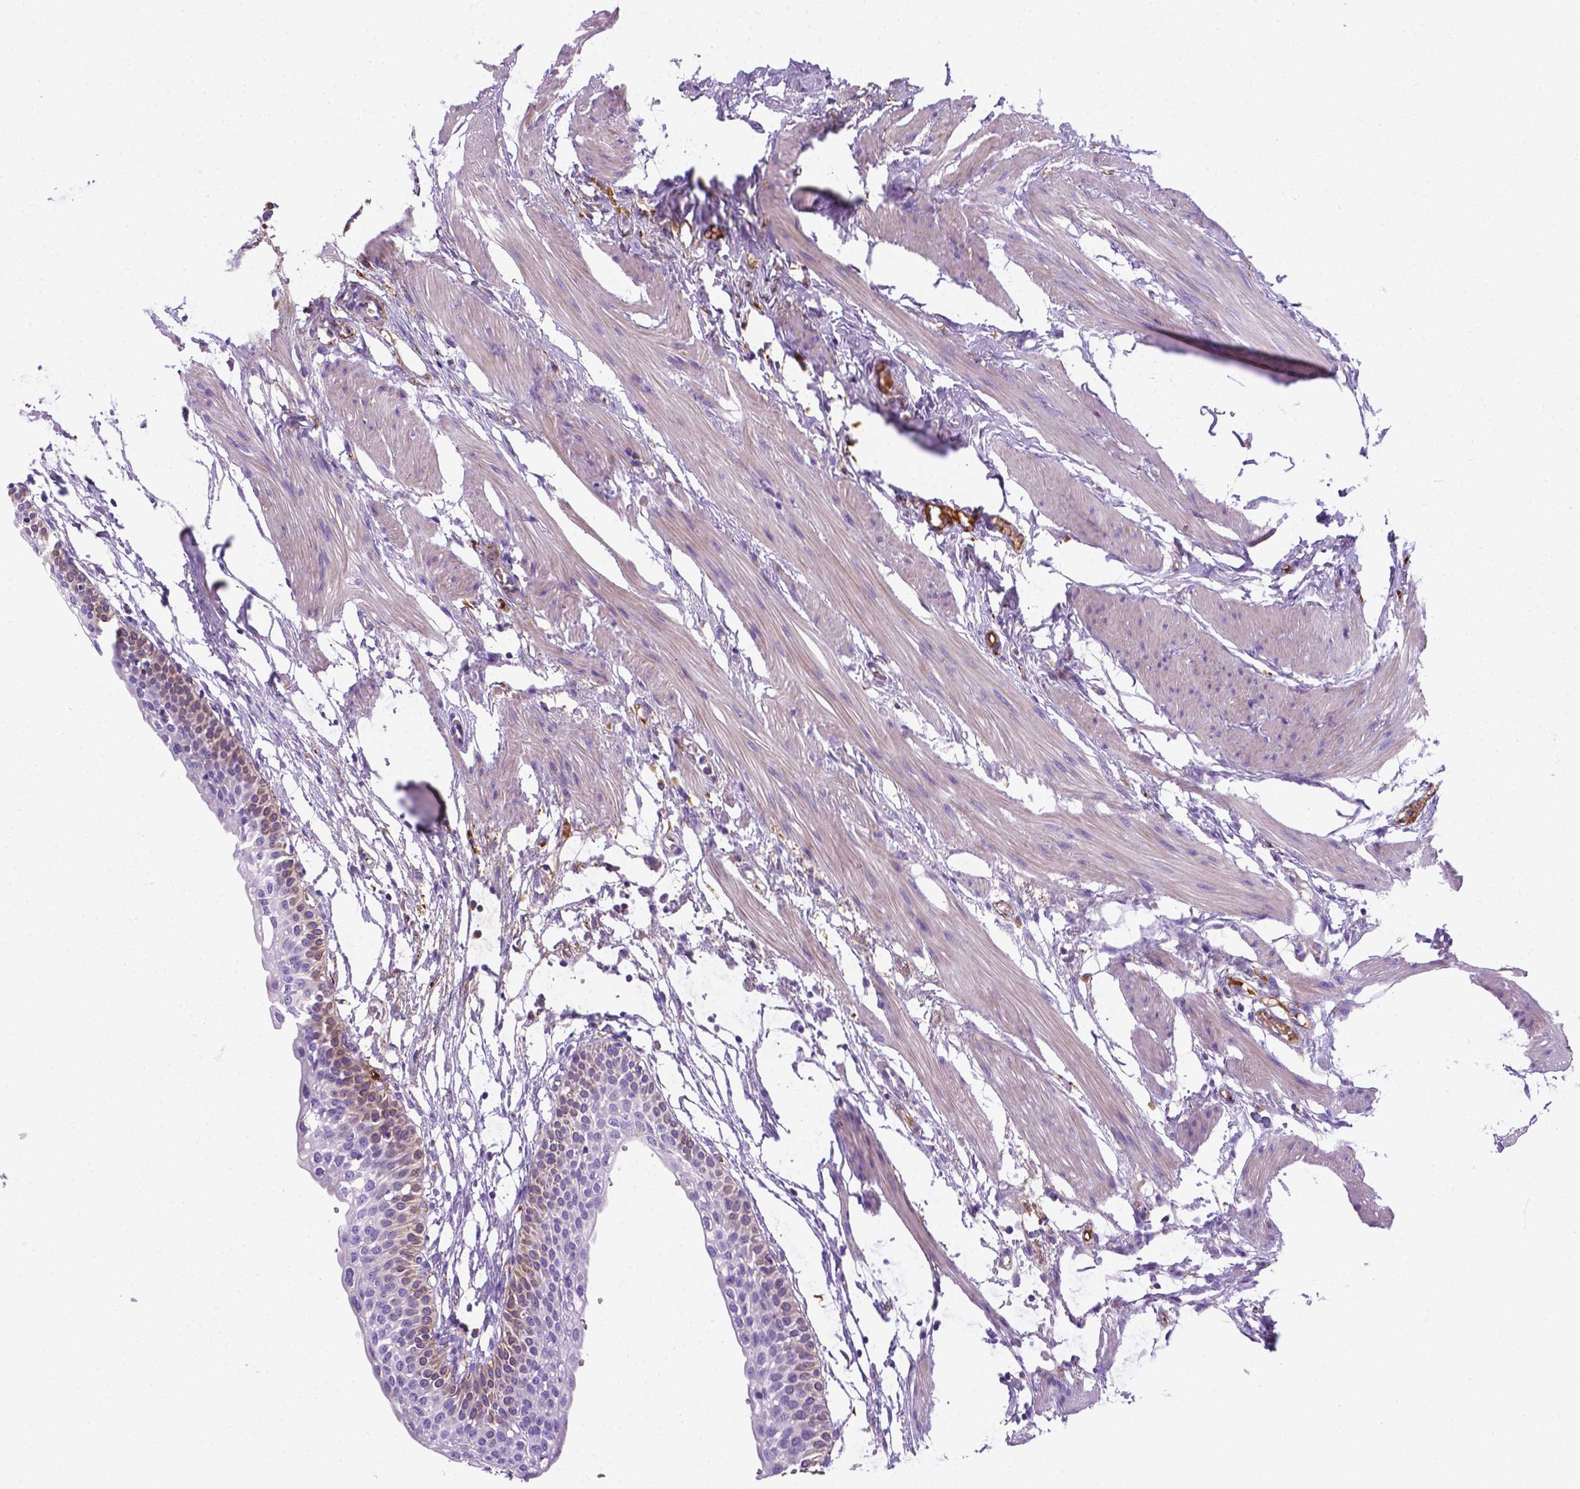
{"staining": {"intensity": "weak", "quantity": "<25%", "location": "cytoplasmic/membranous"}, "tissue": "urinary bladder", "cell_type": "Urothelial cells", "image_type": "normal", "snomed": [{"axis": "morphology", "description": "Normal tissue, NOS"}, {"axis": "topography", "description": "Urinary bladder"}, {"axis": "topography", "description": "Peripheral nerve tissue"}], "caption": "An image of human urinary bladder is negative for staining in urothelial cells.", "gene": "APOE", "patient": {"sex": "male", "age": 55}}